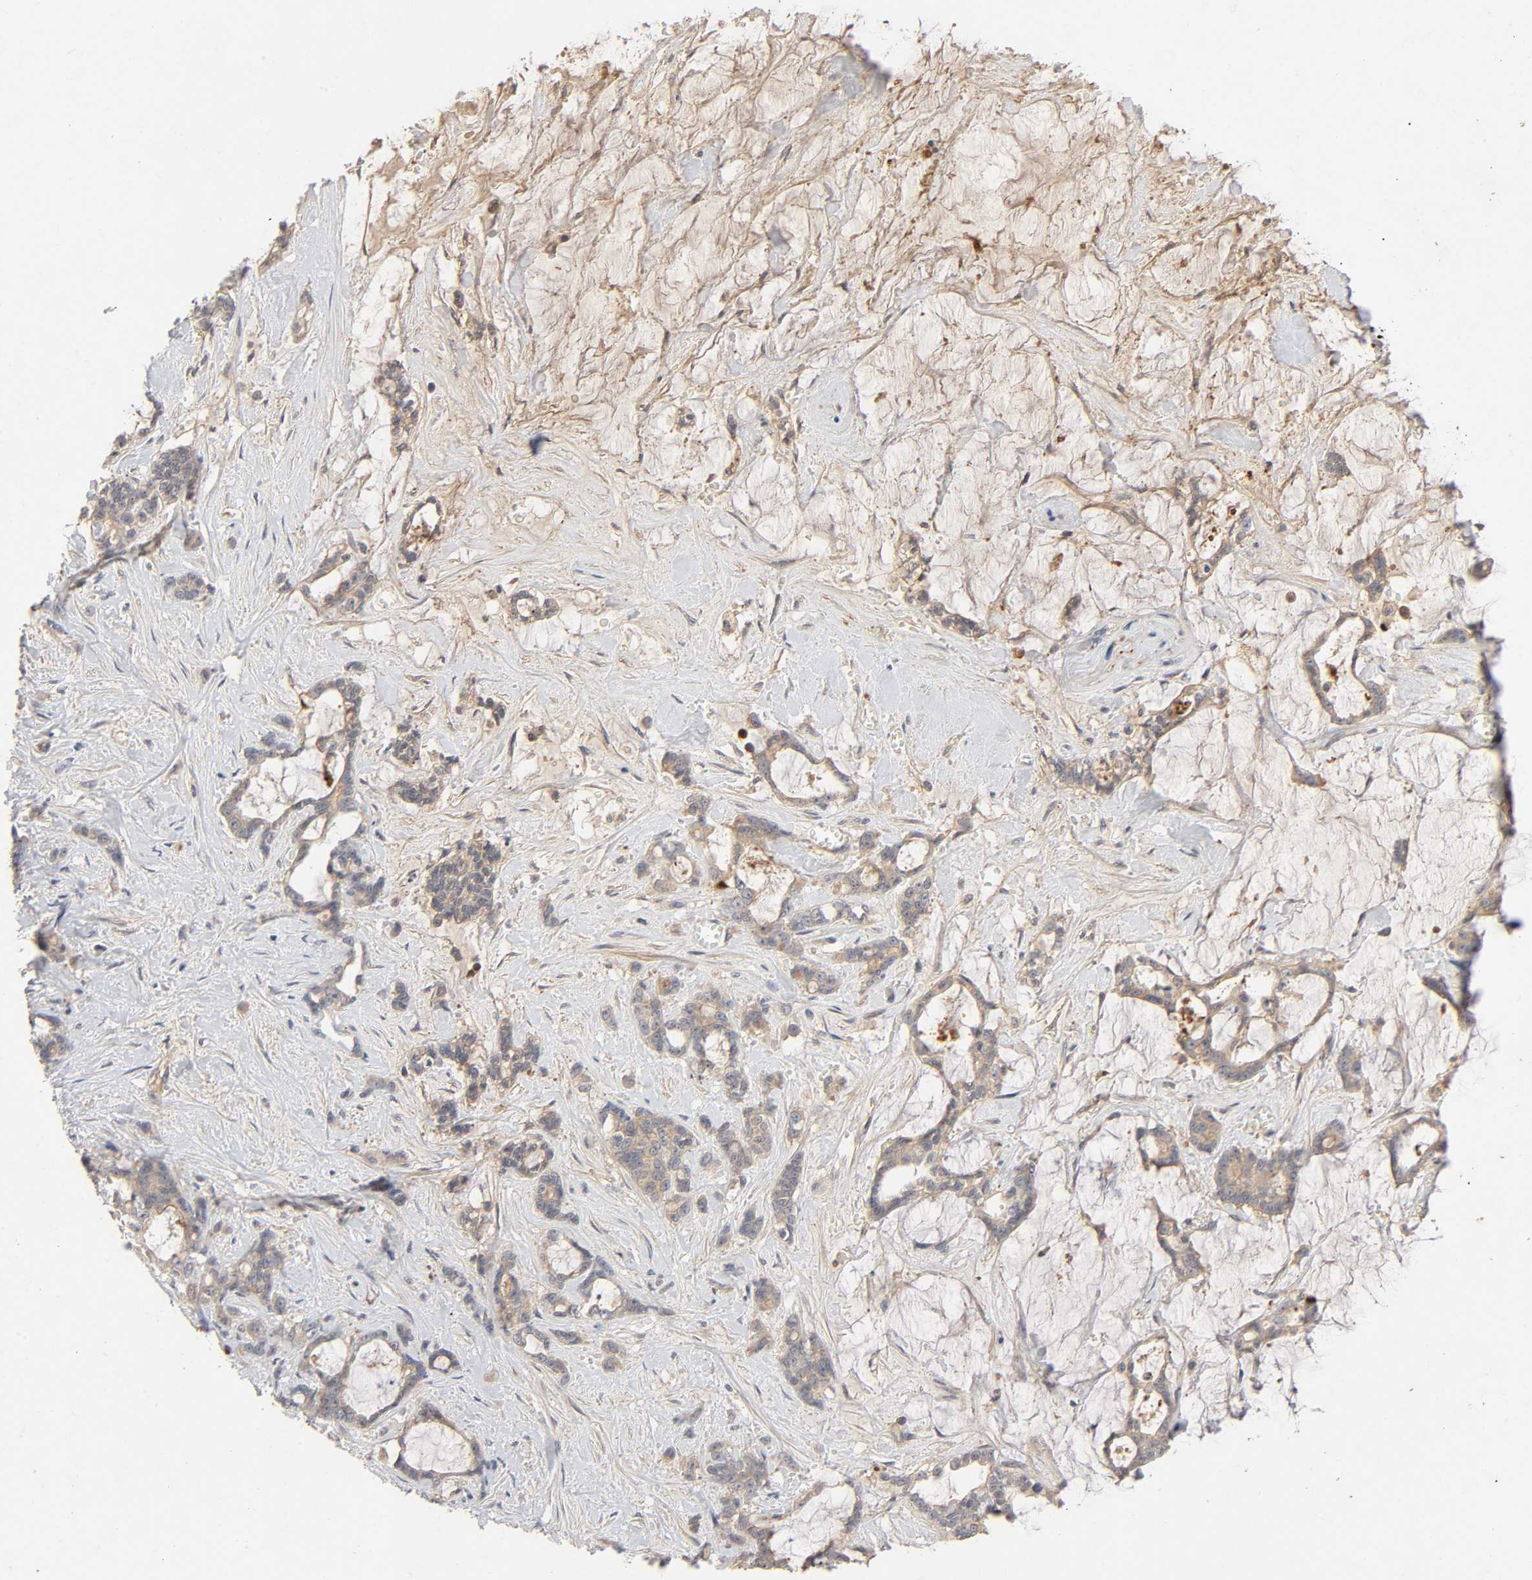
{"staining": {"intensity": "moderate", "quantity": ">75%", "location": "cytoplasmic/membranous"}, "tissue": "pancreatic cancer", "cell_type": "Tumor cells", "image_type": "cancer", "snomed": [{"axis": "morphology", "description": "Adenocarcinoma, NOS"}, {"axis": "topography", "description": "Pancreas"}], "caption": "This is an image of IHC staining of pancreatic adenocarcinoma, which shows moderate positivity in the cytoplasmic/membranous of tumor cells.", "gene": "CPB2", "patient": {"sex": "female", "age": 73}}